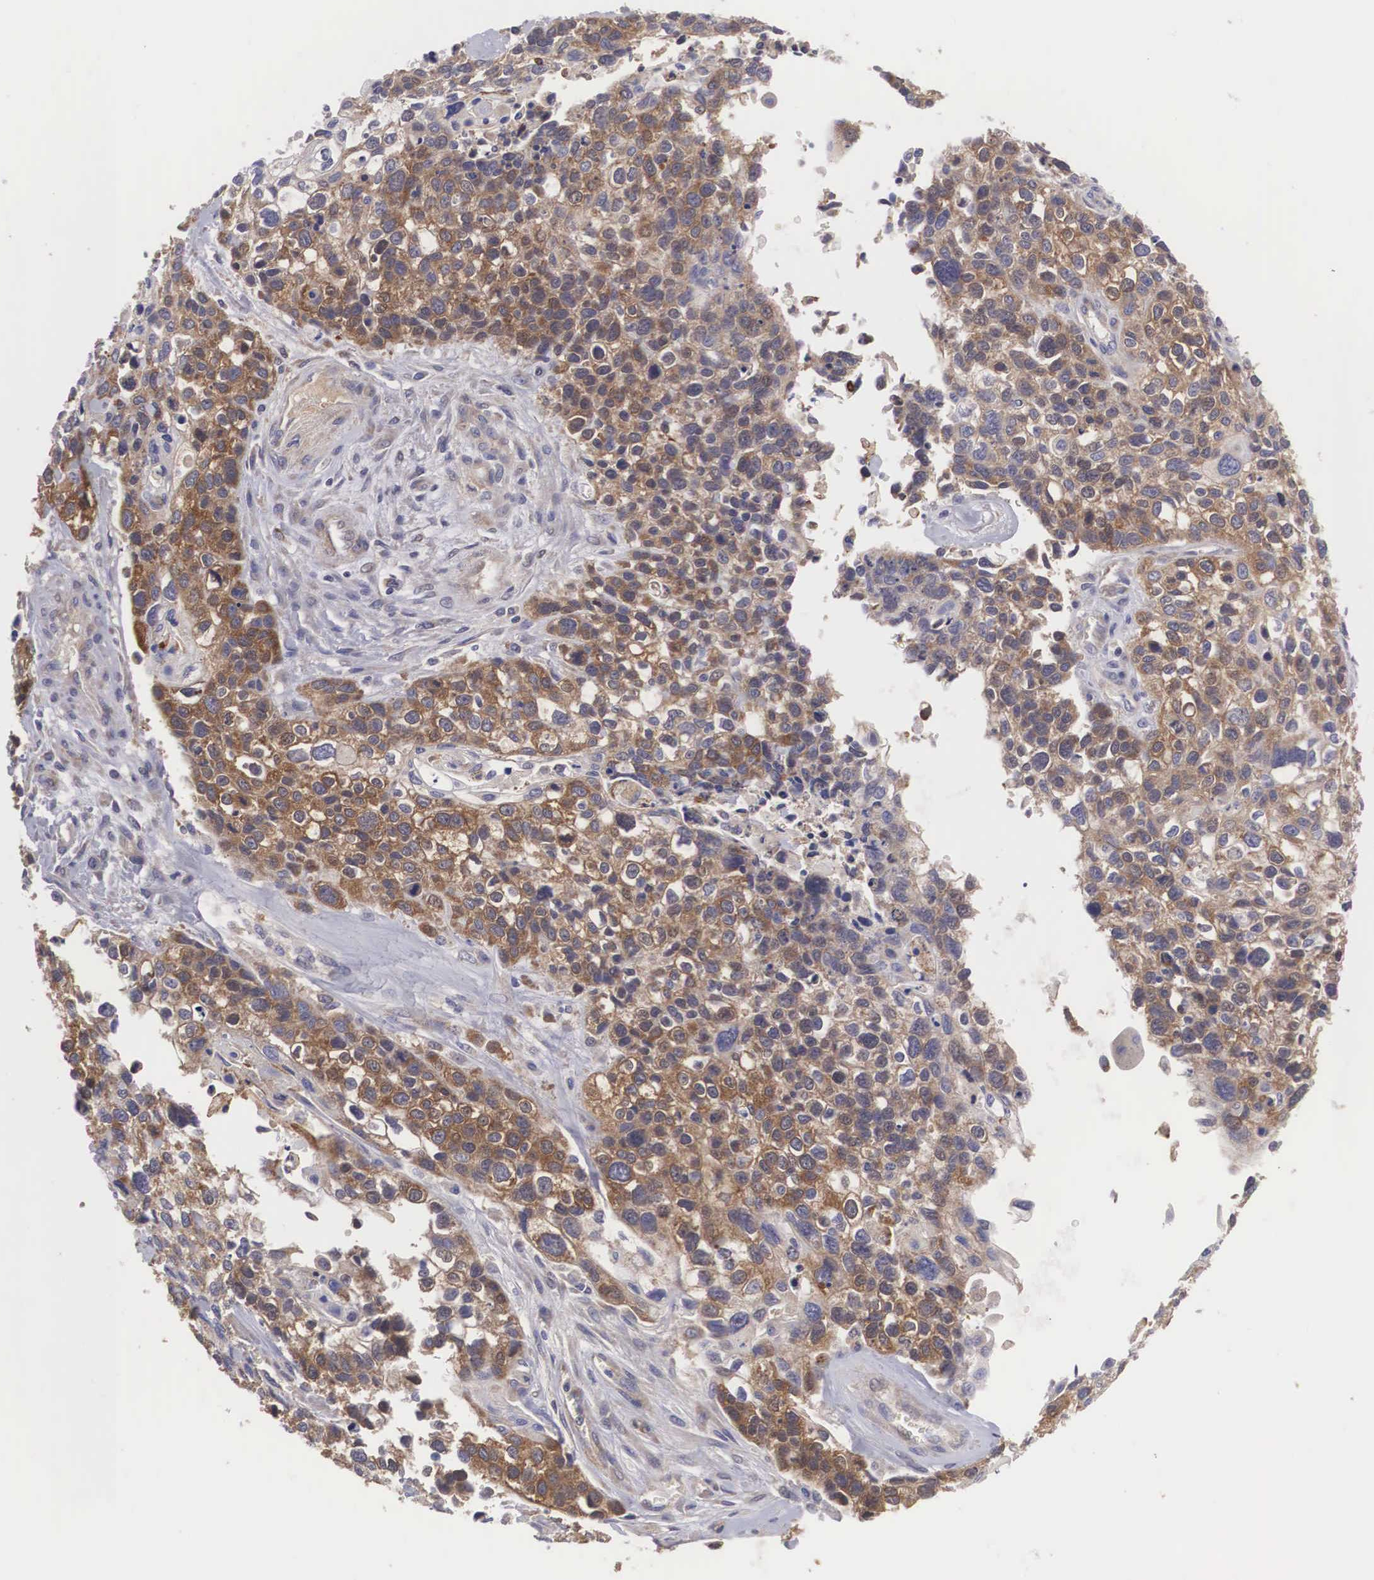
{"staining": {"intensity": "moderate", "quantity": "25%-75%", "location": "cytoplasmic/membranous"}, "tissue": "lung cancer", "cell_type": "Tumor cells", "image_type": "cancer", "snomed": [{"axis": "morphology", "description": "Squamous cell carcinoma, NOS"}, {"axis": "topography", "description": "Lymph node"}, {"axis": "topography", "description": "Lung"}], "caption": "Moderate cytoplasmic/membranous staining for a protein is seen in about 25%-75% of tumor cells of lung squamous cell carcinoma using IHC.", "gene": "TXLNG", "patient": {"sex": "male", "age": 74}}